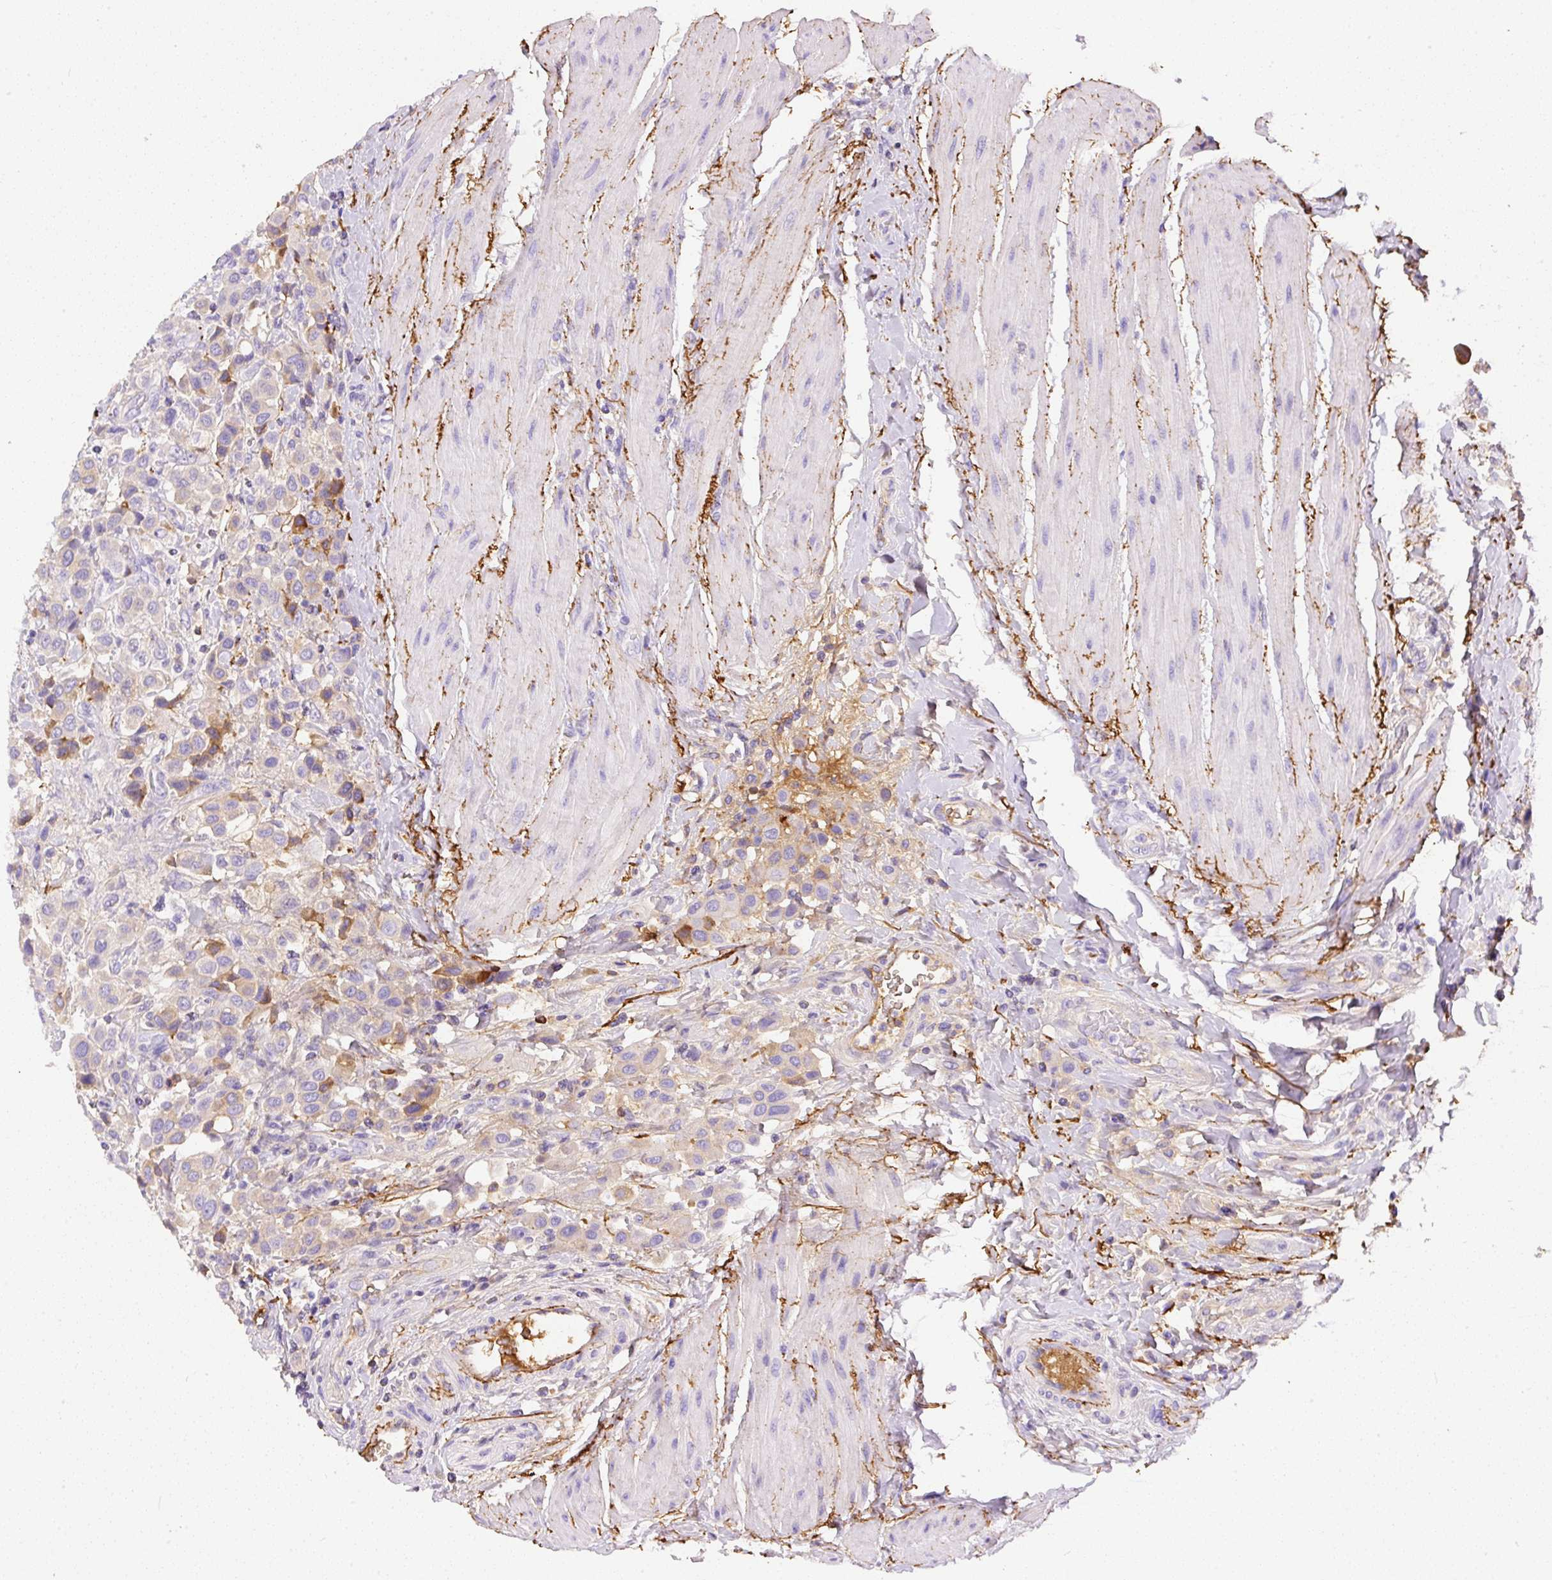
{"staining": {"intensity": "moderate", "quantity": "25%-75%", "location": "cytoplasmic/membranous"}, "tissue": "urothelial cancer", "cell_type": "Tumor cells", "image_type": "cancer", "snomed": [{"axis": "morphology", "description": "Urothelial carcinoma, High grade"}, {"axis": "topography", "description": "Urinary bladder"}], "caption": "A brown stain shows moderate cytoplasmic/membranous positivity of a protein in high-grade urothelial carcinoma tumor cells.", "gene": "APCS", "patient": {"sex": "male", "age": 50}}